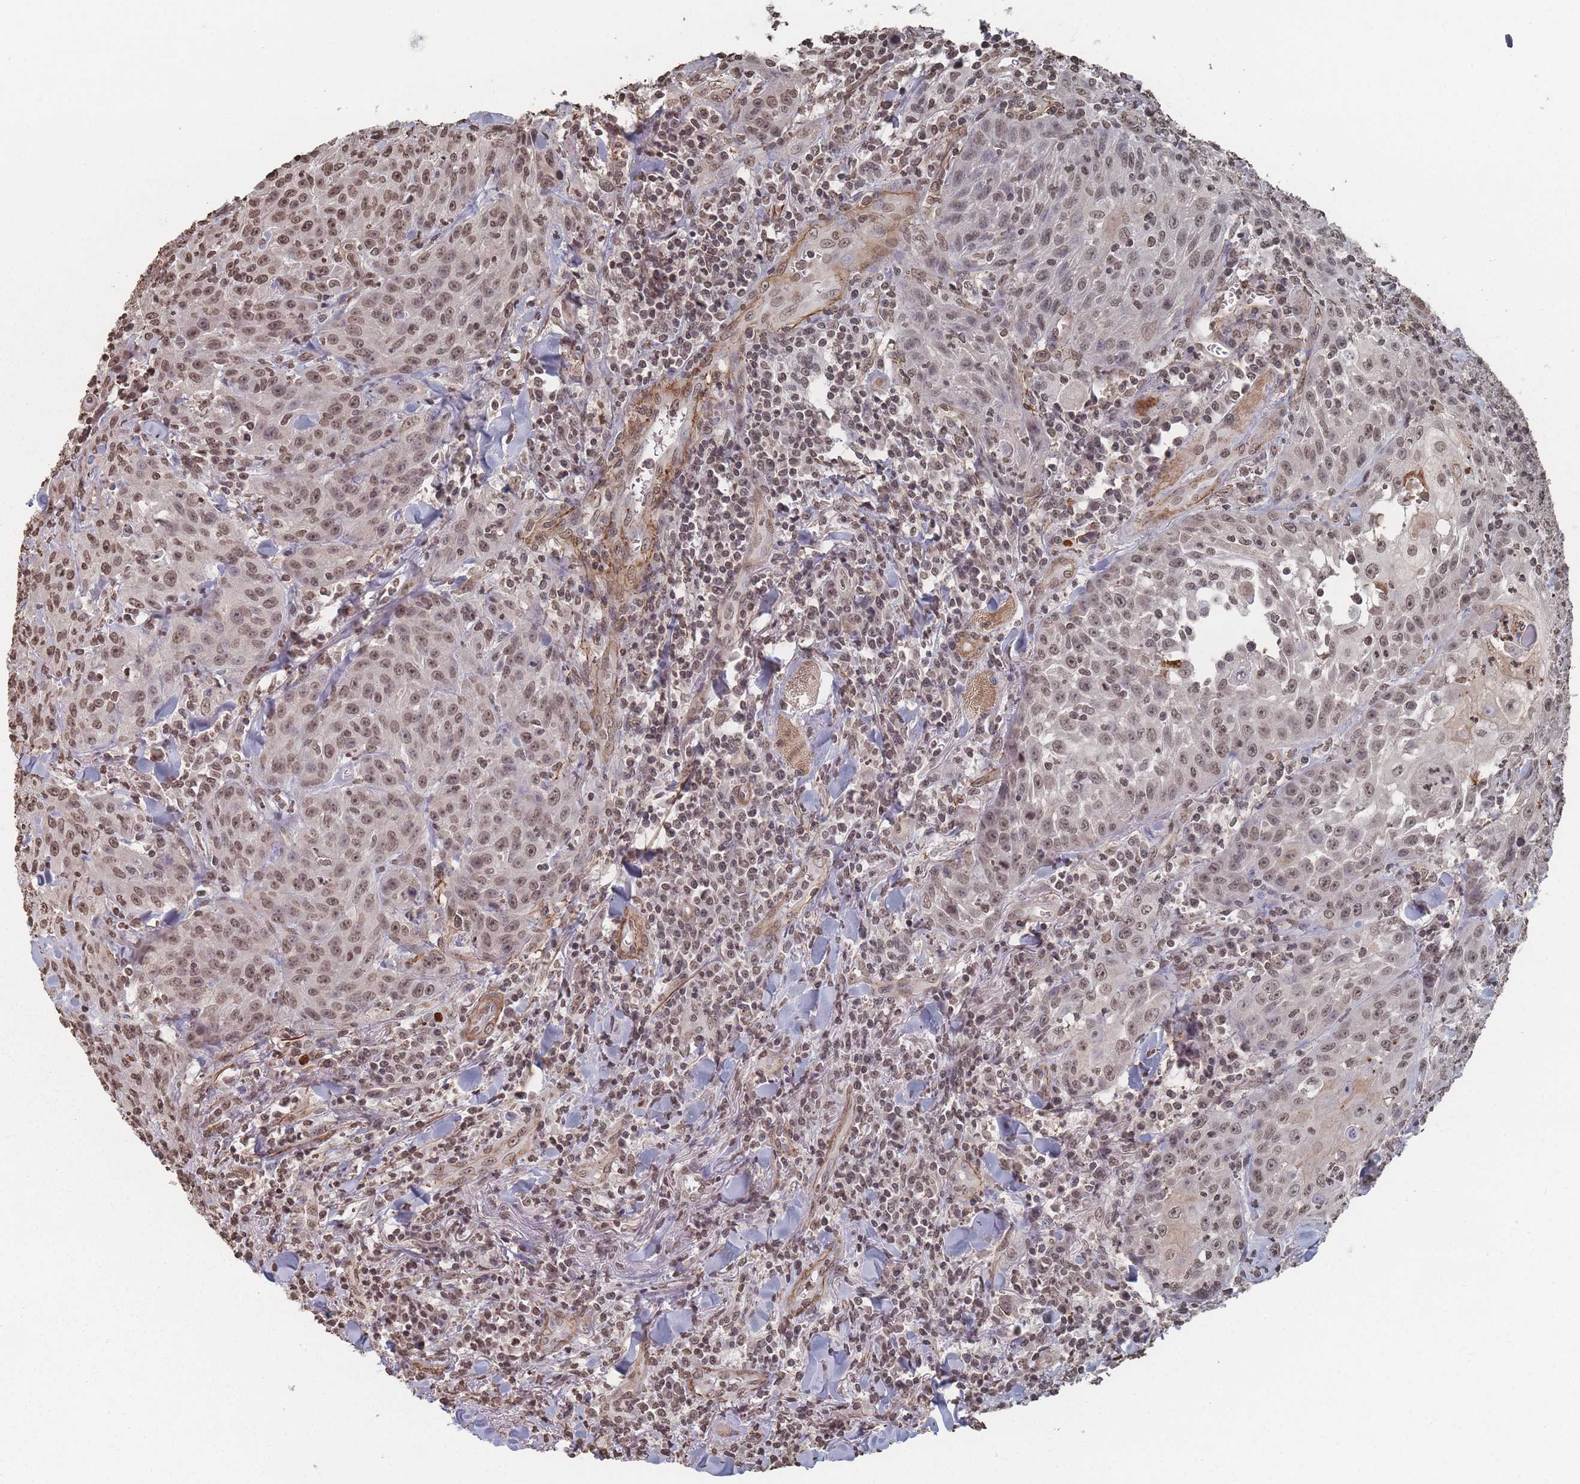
{"staining": {"intensity": "moderate", "quantity": ">75%", "location": "cytoplasmic/membranous,nuclear"}, "tissue": "head and neck cancer", "cell_type": "Tumor cells", "image_type": "cancer", "snomed": [{"axis": "morphology", "description": "Normal tissue, NOS"}, {"axis": "morphology", "description": "Squamous cell carcinoma, NOS"}, {"axis": "topography", "description": "Oral tissue"}, {"axis": "topography", "description": "Head-Neck"}], "caption": "Tumor cells demonstrate medium levels of moderate cytoplasmic/membranous and nuclear staining in approximately >75% of cells in human head and neck cancer (squamous cell carcinoma).", "gene": "PLEKHG5", "patient": {"sex": "female", "age": 70}}